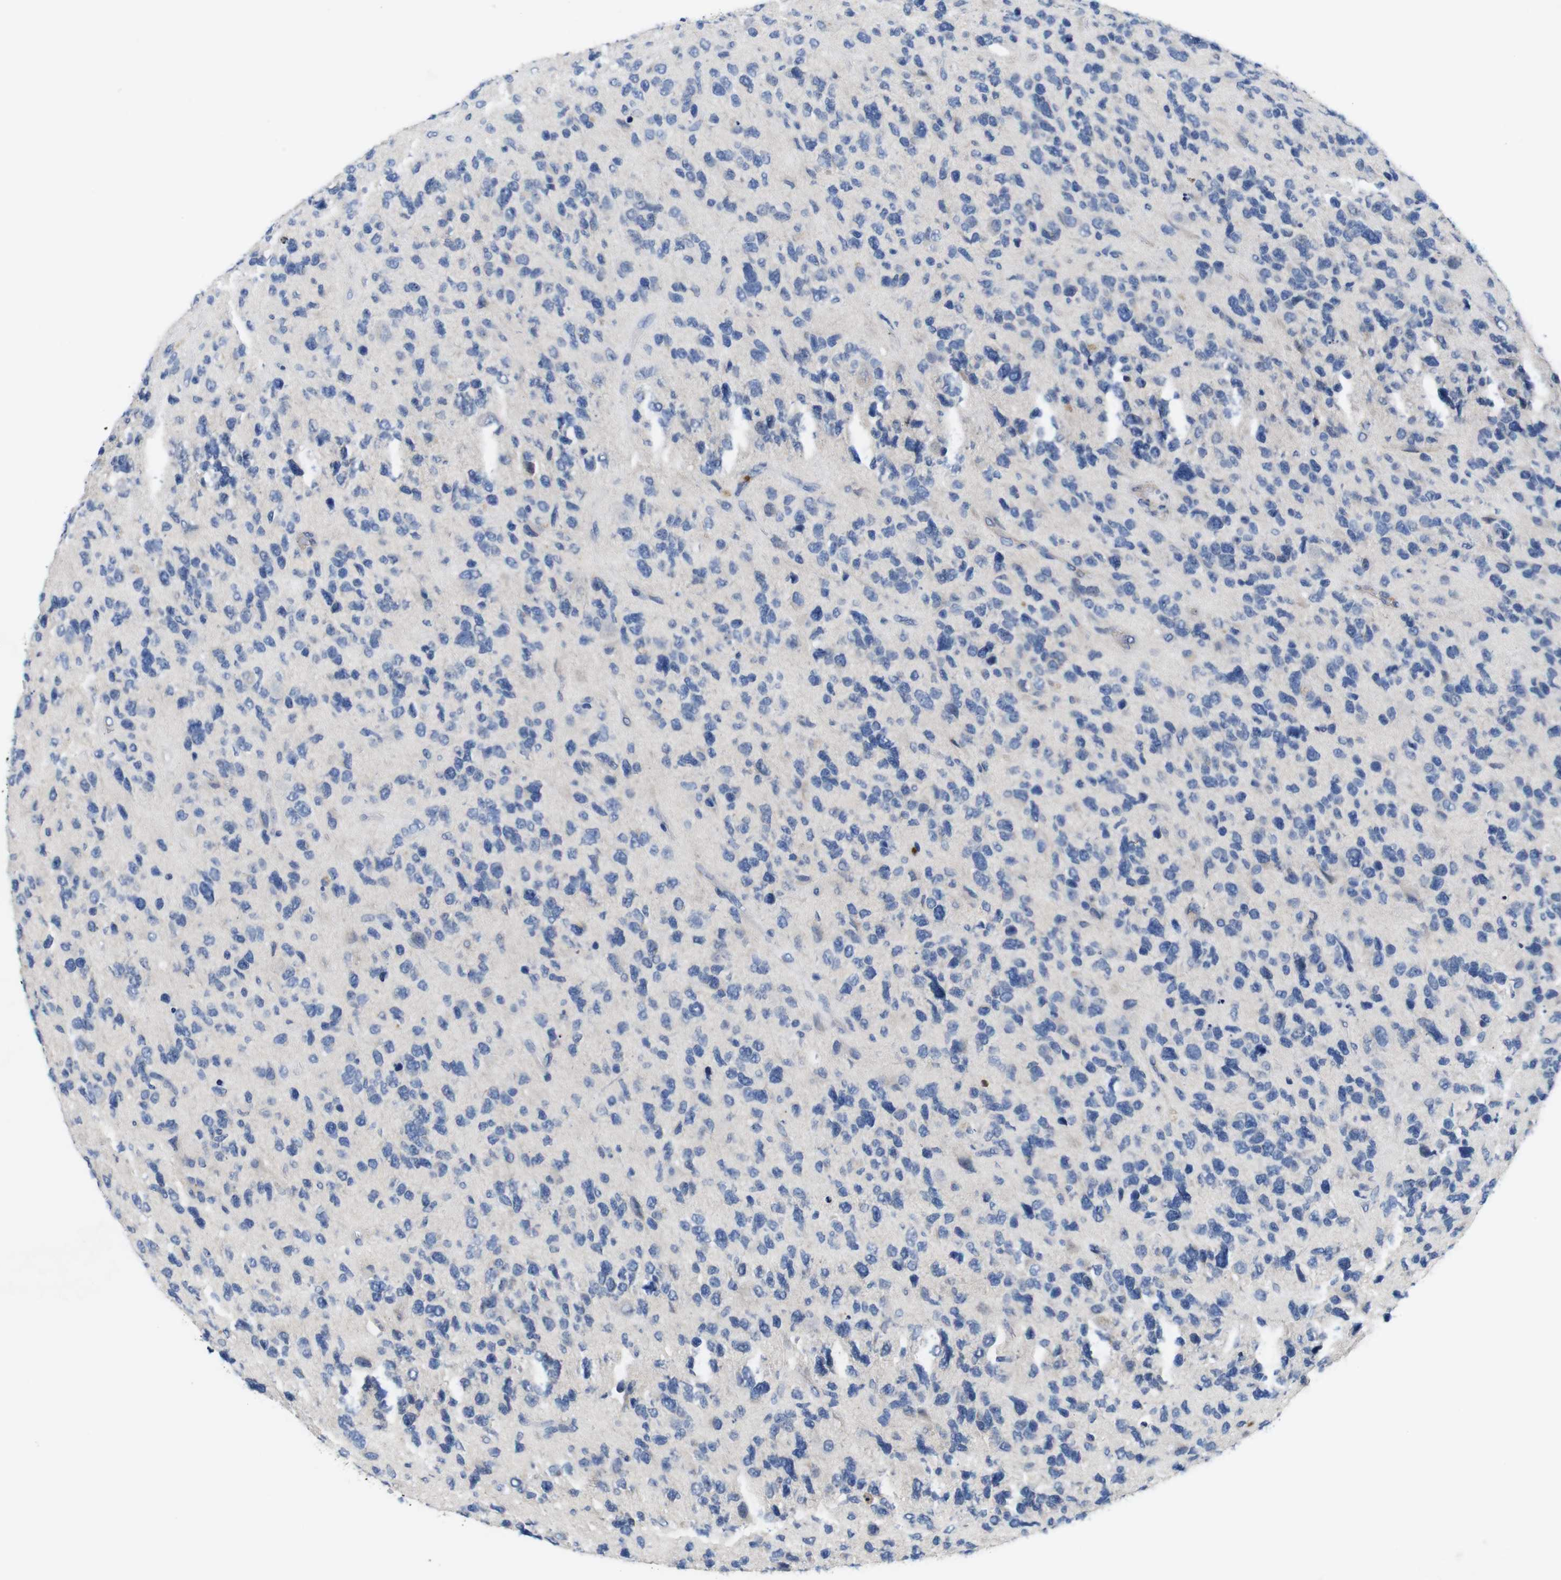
{"staining": {"intensity": "negative", "quantity": "none", "location": "none"}, "tissue": "glioma", "cell_type": "Tumor cells", "image_type": "cancer", "snomed": [{"axis": "morphology", "description": "Glioma, malignant, High grade"}, {"axis": "topography", "description": "Brain"}], "caption": "Immunohistochemistry (IHC) photomicrograph of neoplastic tissue: high-grade glioma (malignant) stained with DAB (3,3'-diaminobenzidine) exhibits no significant protein staining in tumor cells.", "gene": "C1RL", "patient": {"sex": "female", "age": 58}}